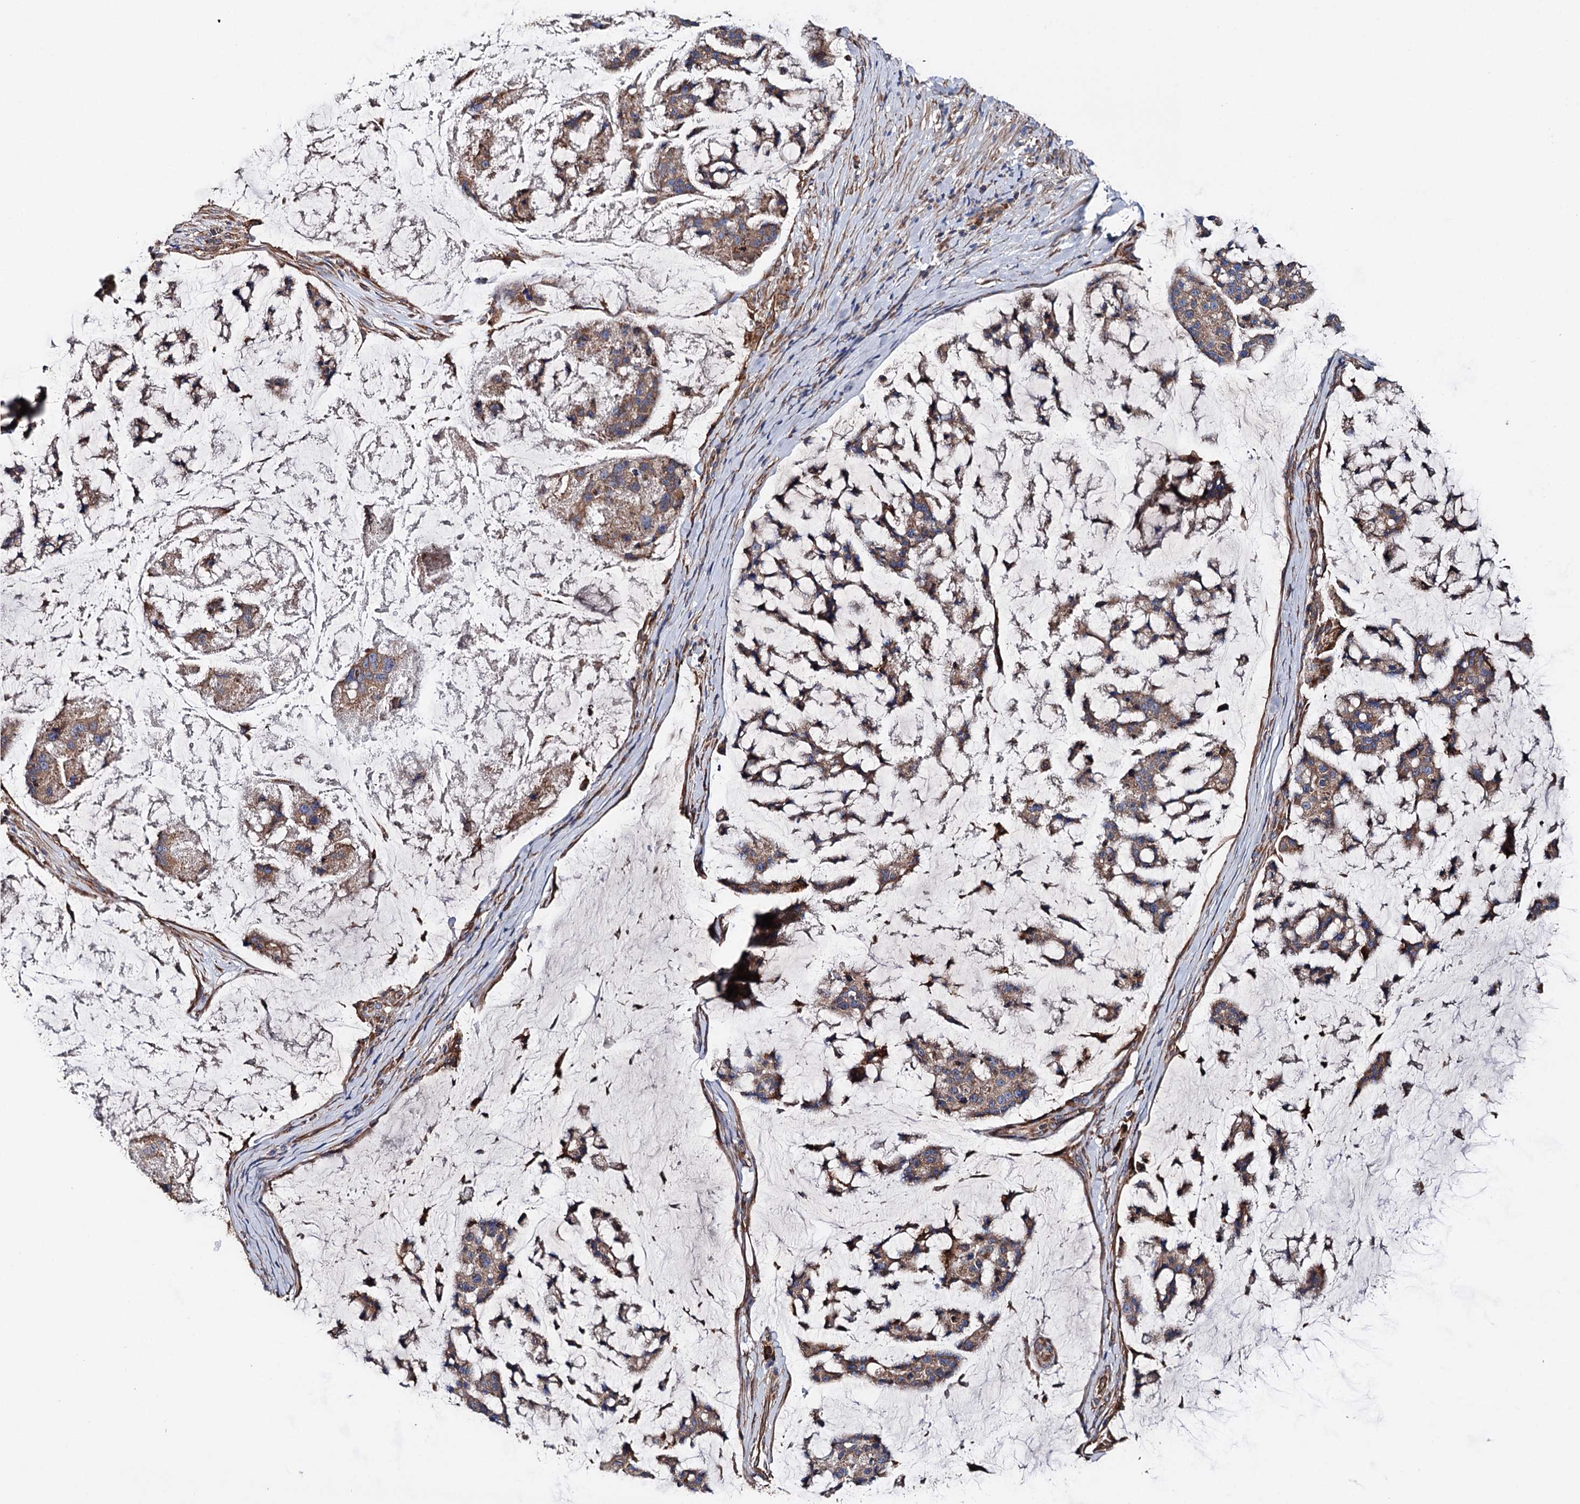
{"staining": {"intensity": "moderate", "quantity": ">75%", "location": "cytoplasmic/membranous"}, "tissue": "stomach cancer", "cell_type": "Tumor cells", "image_type": "cancer", "snomed": [{"axis": "morphology", "description": "Adenocarcinoma, NOS"}, {"axis": "topography", "description": "Stomach, lower"}], "caption": "Immunohistochemical staining of human stomach adenocarcinoma demonstrates moderate cytoplasmic/membranous protein positivity in about >75% of tumor cells.", "gene": "ERP29", "patient": {"sex": "male", "age": 67}}